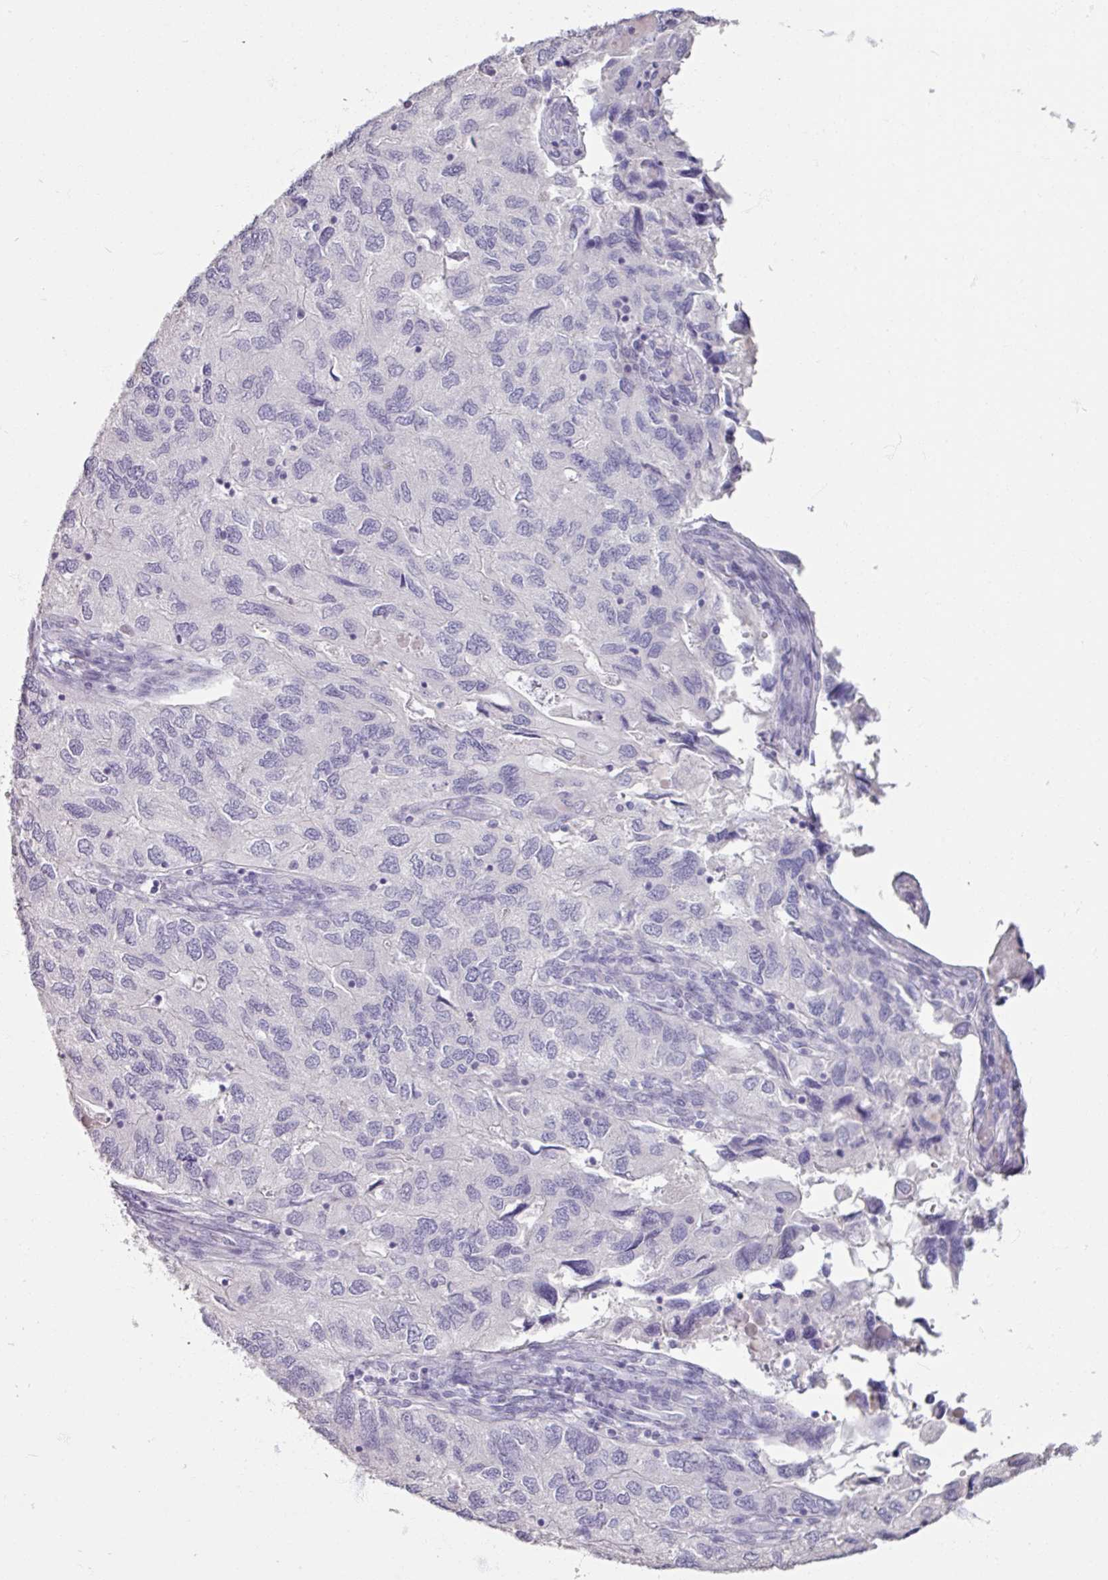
{"staining": {"intensity": "negative", "quantity": "none", "location": "none"}, "tissue": "endometrial cancer", "cell_type": "Tumor cells", "image_type": "cancer", "snomed": [{"axis": "morphology", "description": "Carcinoma, NOS"}, {"axis": "topography", "description": "Uterus"}], "caption": "Protein analysis of carcinoma (endometrial) exhibits no significant staining in tumor cells.", "gene": "ARG1", "patient": {"sex": "female", "age": 76}}